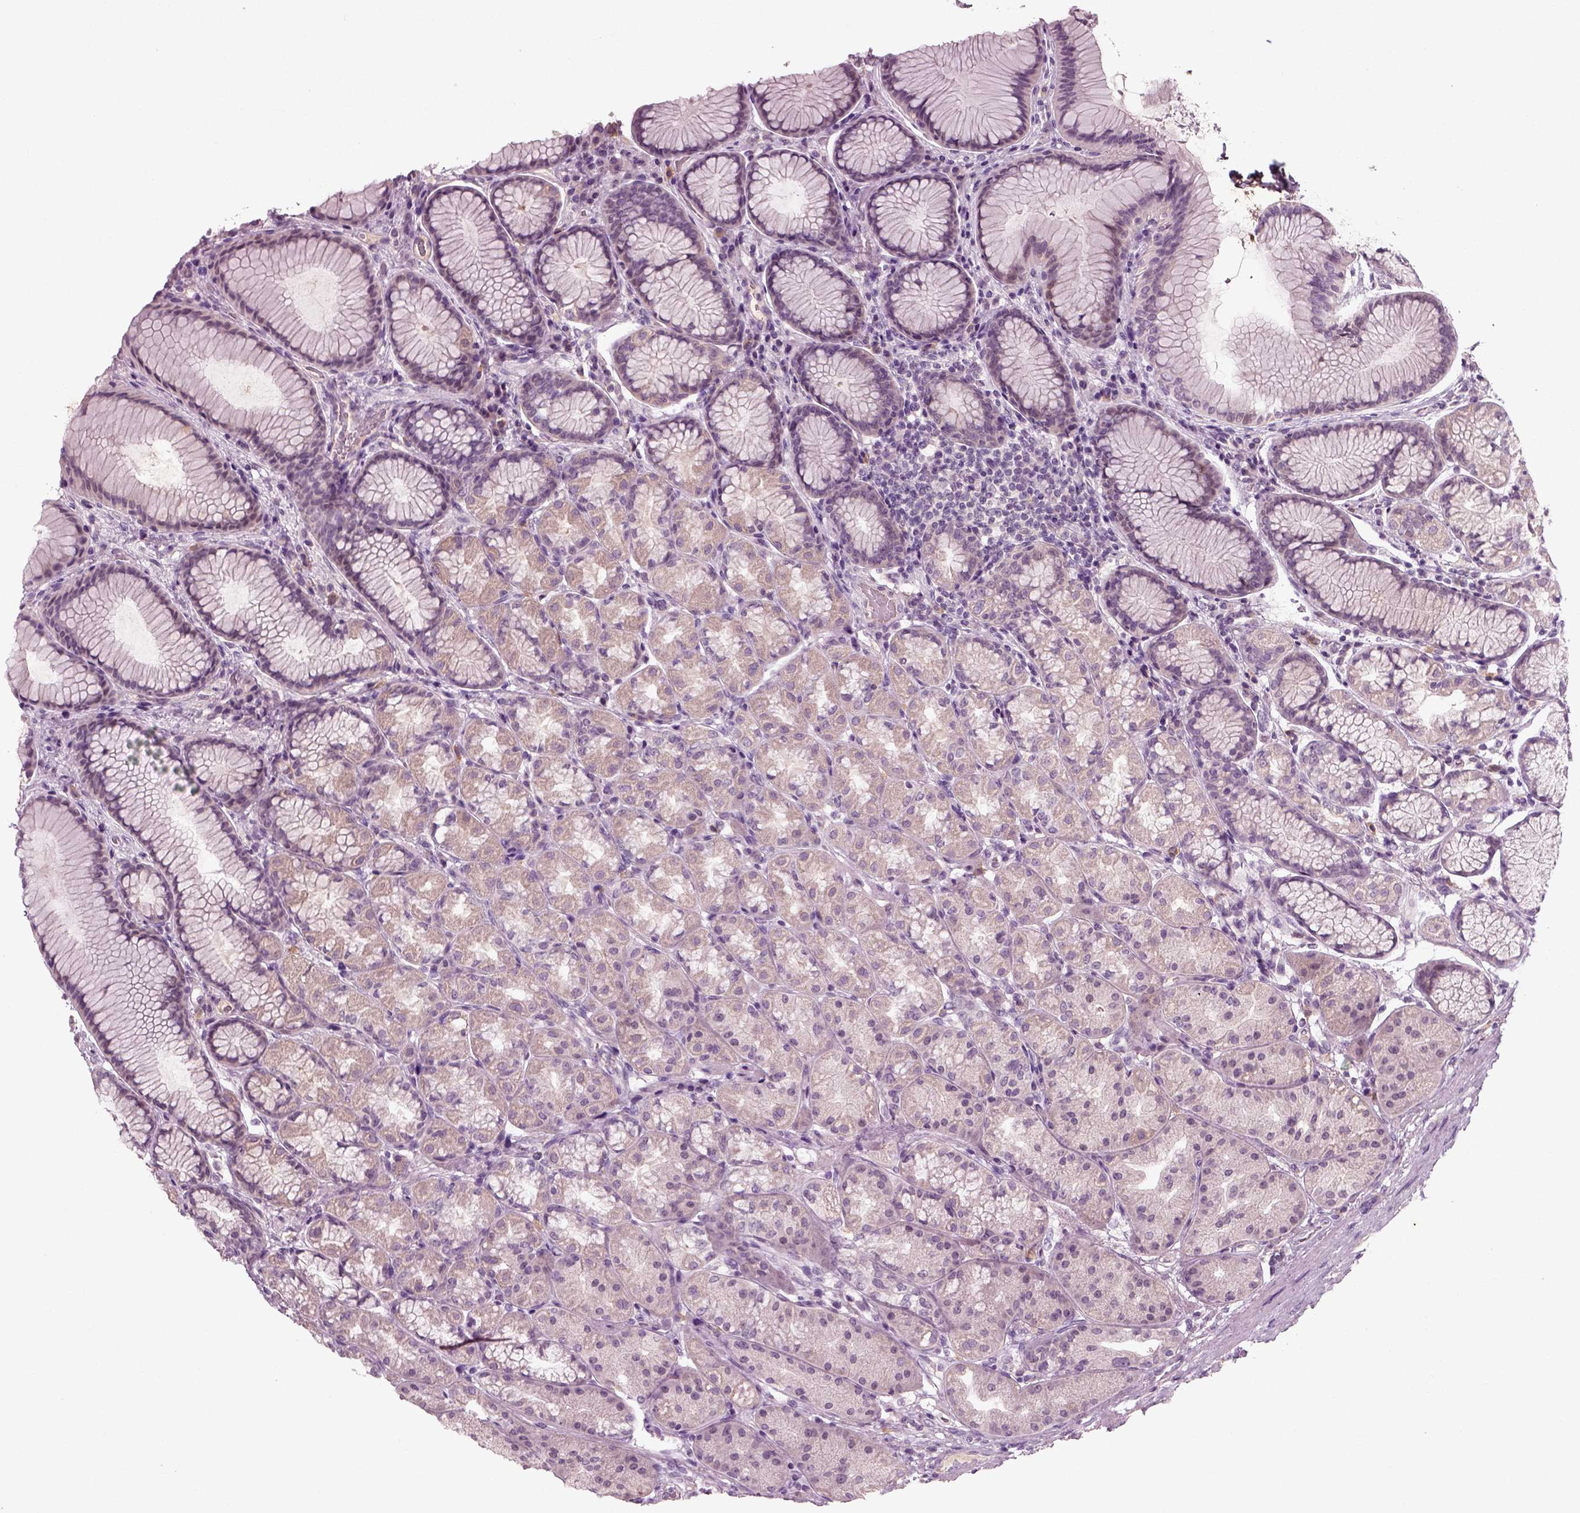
{"staining": {"intensity": "strong", "quantity": "<25%", "location": "cytoplasmic/membranous"}, "tissue": "stomach", "cell_type": "Glandular cells", "image_type": "normal", "snomed": [{"axis": "morphology", "description": "Normal tissue, NOS"}, {"axis": "morphology", "description": "Adenocarcinoma, NOS"}, {"axis": "topography", "description": "Stomach"}], "caption": "Immunohistochemical staining of normal stomach displays <25% levels of strong cytoplasmic/membranous protein positivity in approximately <25% of glandular cells.", "gene": "RND2", "patient": {"sex": "female", "age": 79}}